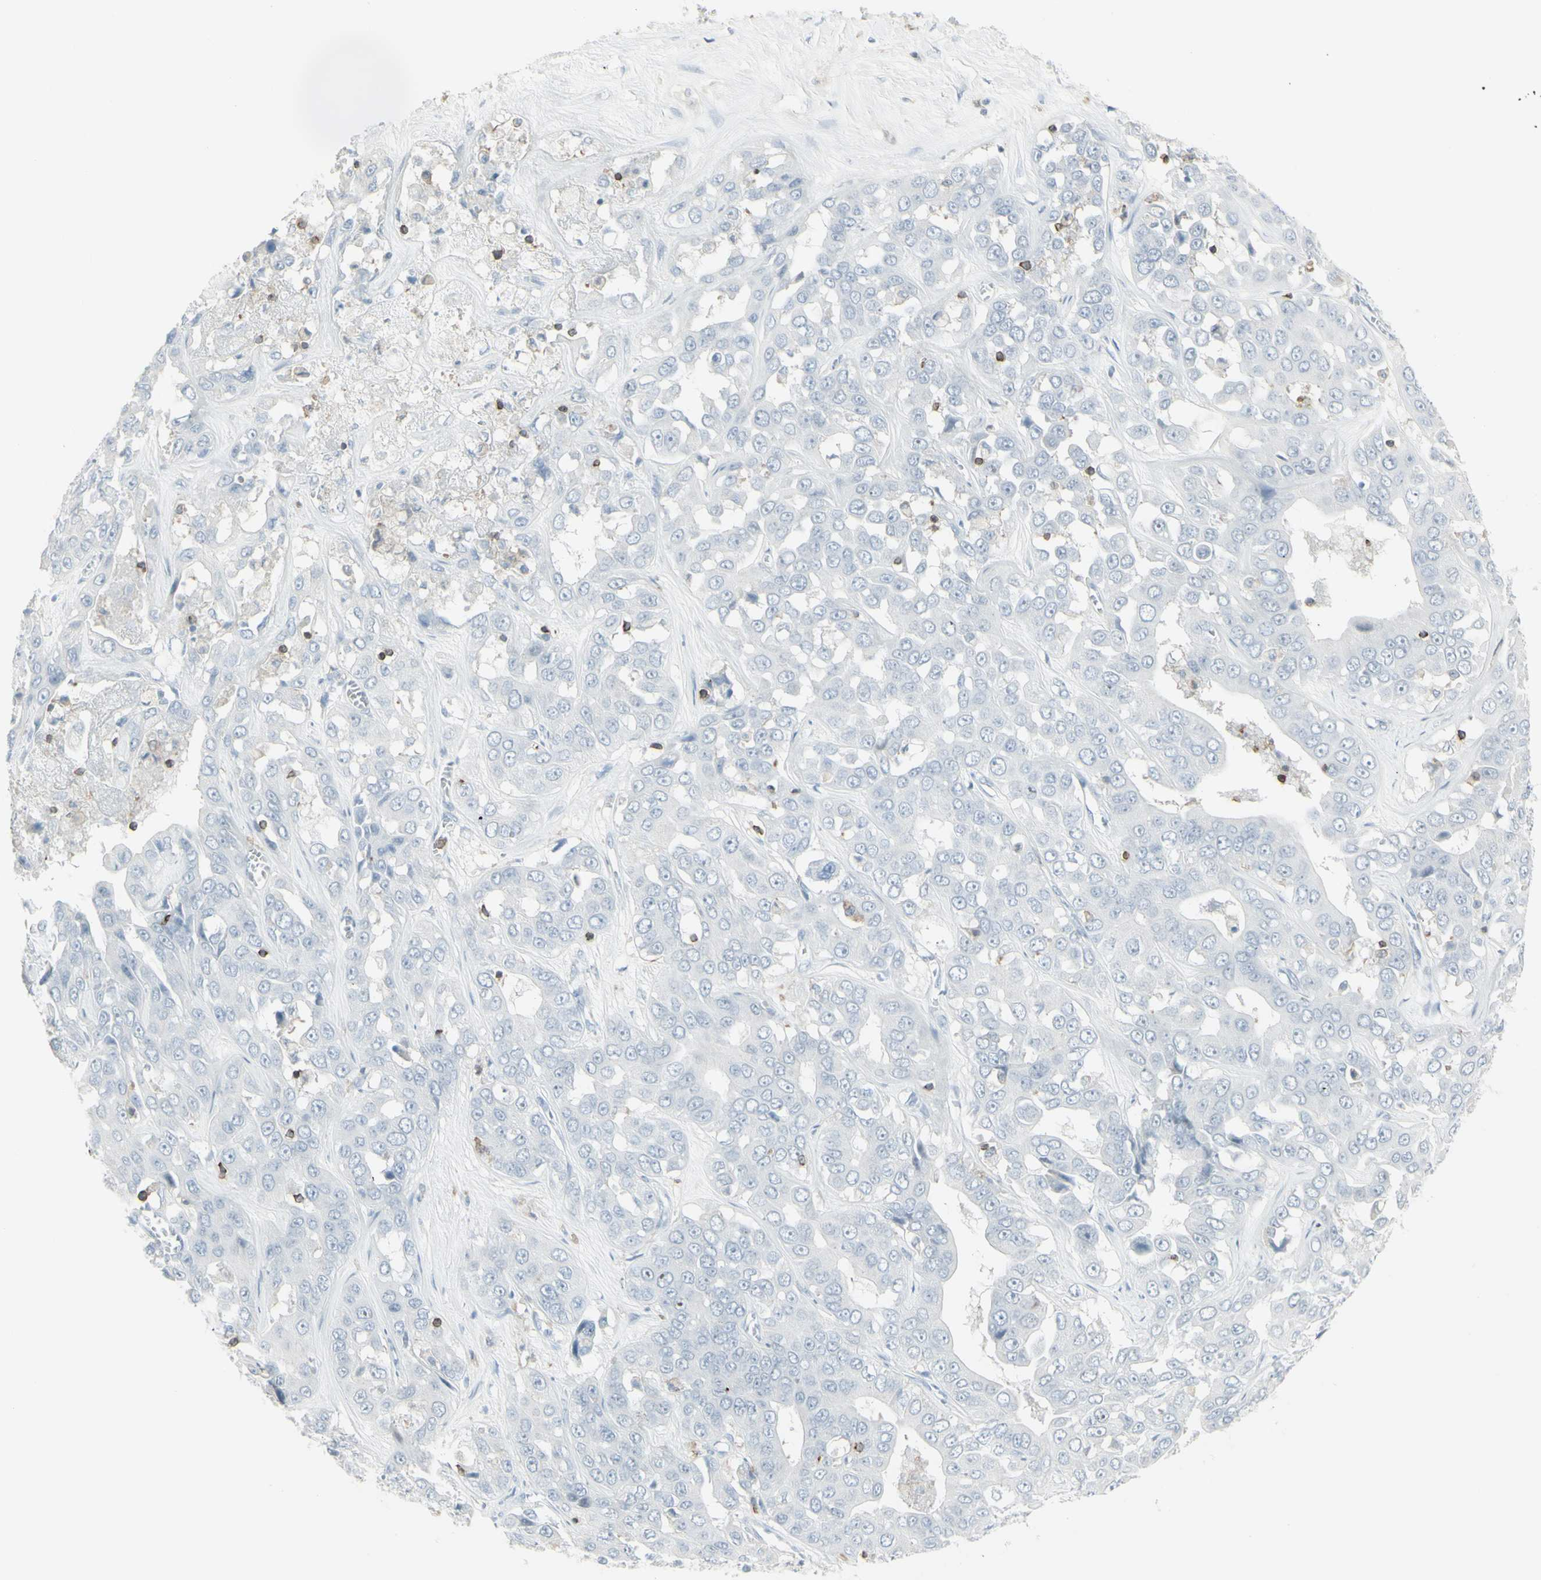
{"staining": {"intensity": "negative", "quantity": "none", "location": "none"}, "tissue": "liver cancer", "cell_type": "Tumor cells", "image_type": "cancer", "snomed": [{"axis": "morphology", "description": "Cholangiocarcinoma"}, {"axis": "topography", "description": "Liver"}], "caption": "Immunohistochemical staining of liver cancer (cholangiocarcinoma) exhibits no significant positivity in tumor cells.", "gene": "NRG1", "patient": {"sex": "female", "age": 52}}